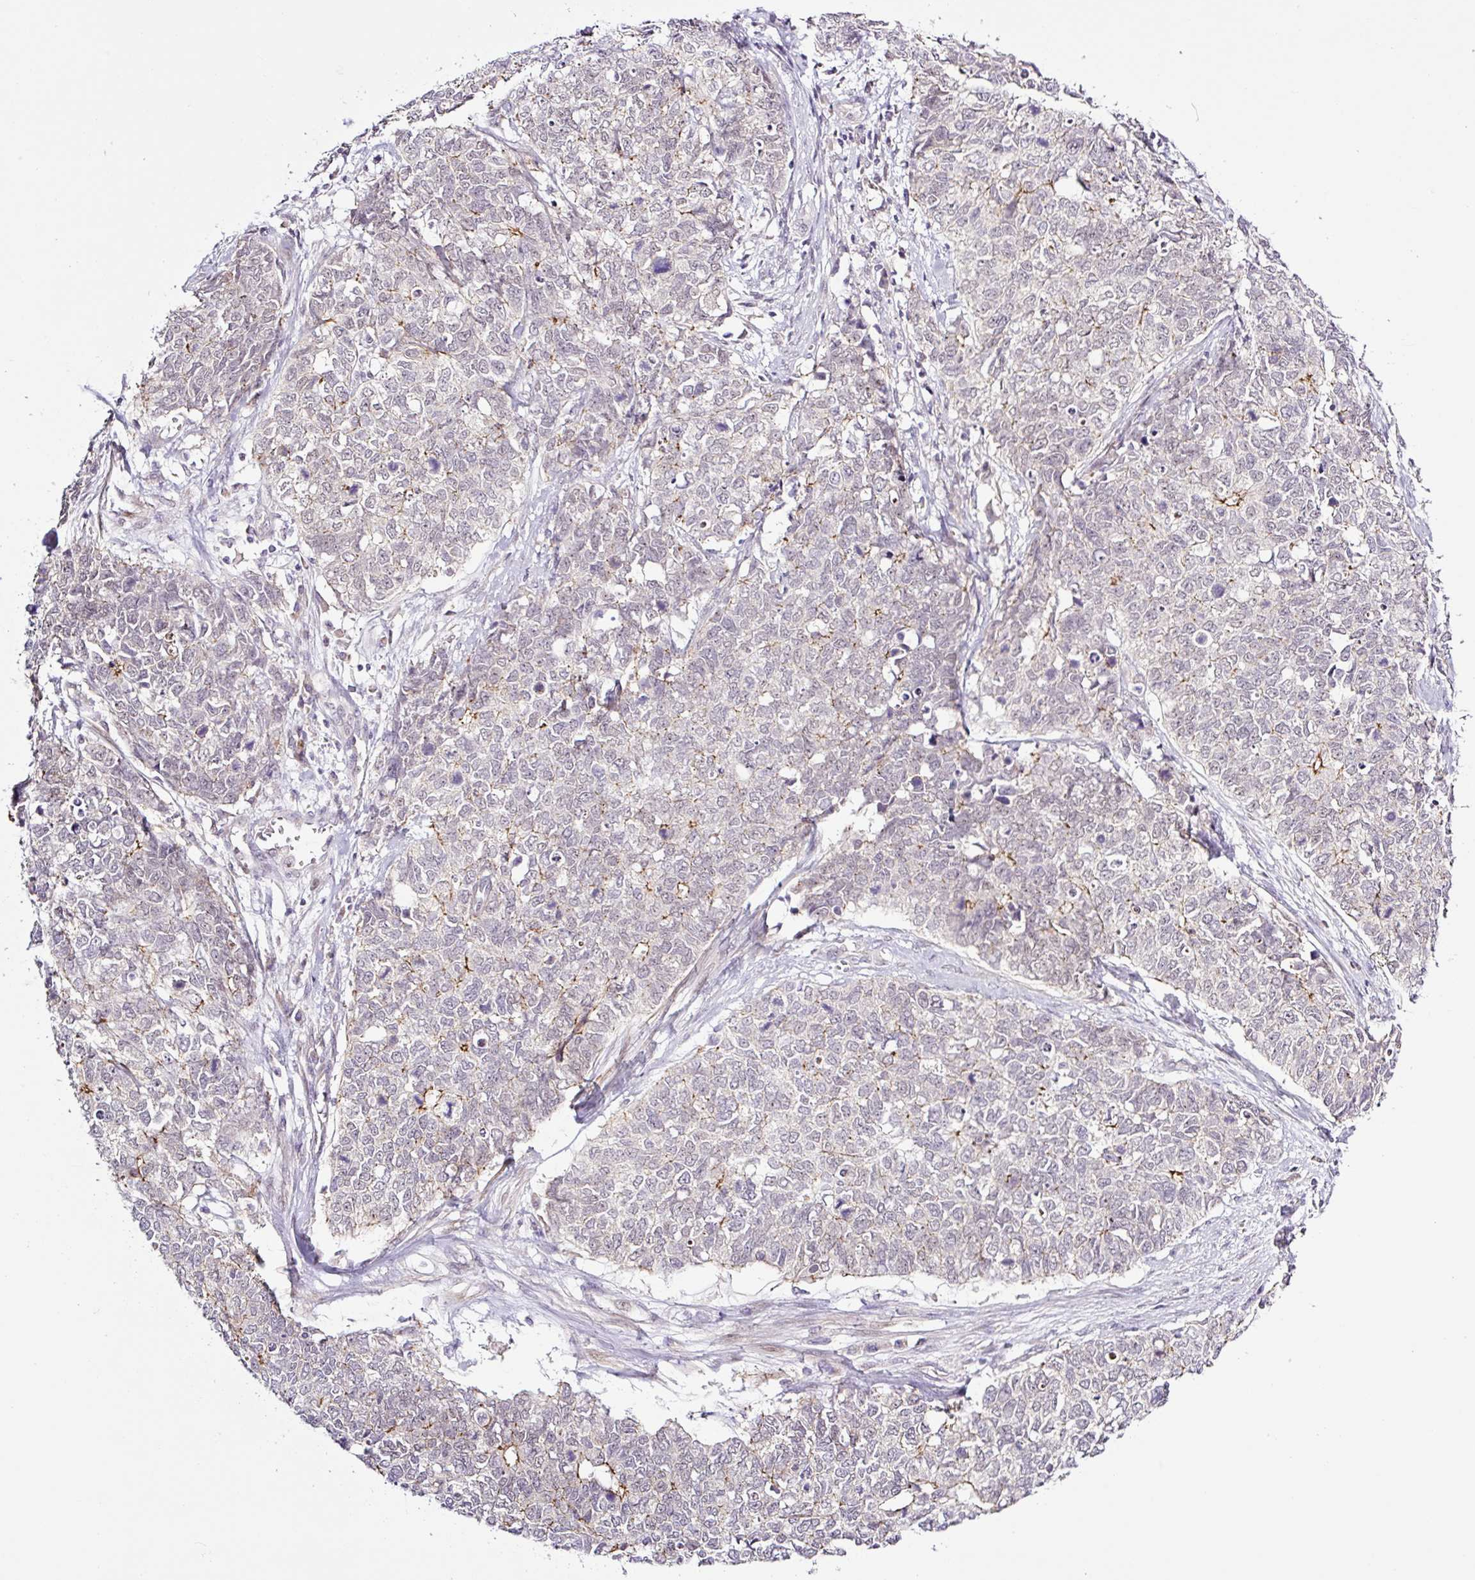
{"staining": {"intensity": "moderate", "quantity": "<25%", "location": "cytoplasmic/membranous"}, "tissue": "cervical cancer", "cell_type": "Tumor cells", "image_type": "cancer", "snomed": [{"axis": "morphology", "description": "Squamous cell carcinoma, NOS"}, {"axis": "topography", "description": "Cervix"}], "caption": "A low amount of moderate cytoplasmic/membranous expression is present in about <25% of tumor cells in cervical cancer (squamous cell carcinoma) tissue. The protein is shown in brown color, while the nuclei are stained blue.", "gene": "ICE1", "patient": {"sex": "female", "age": 63}}